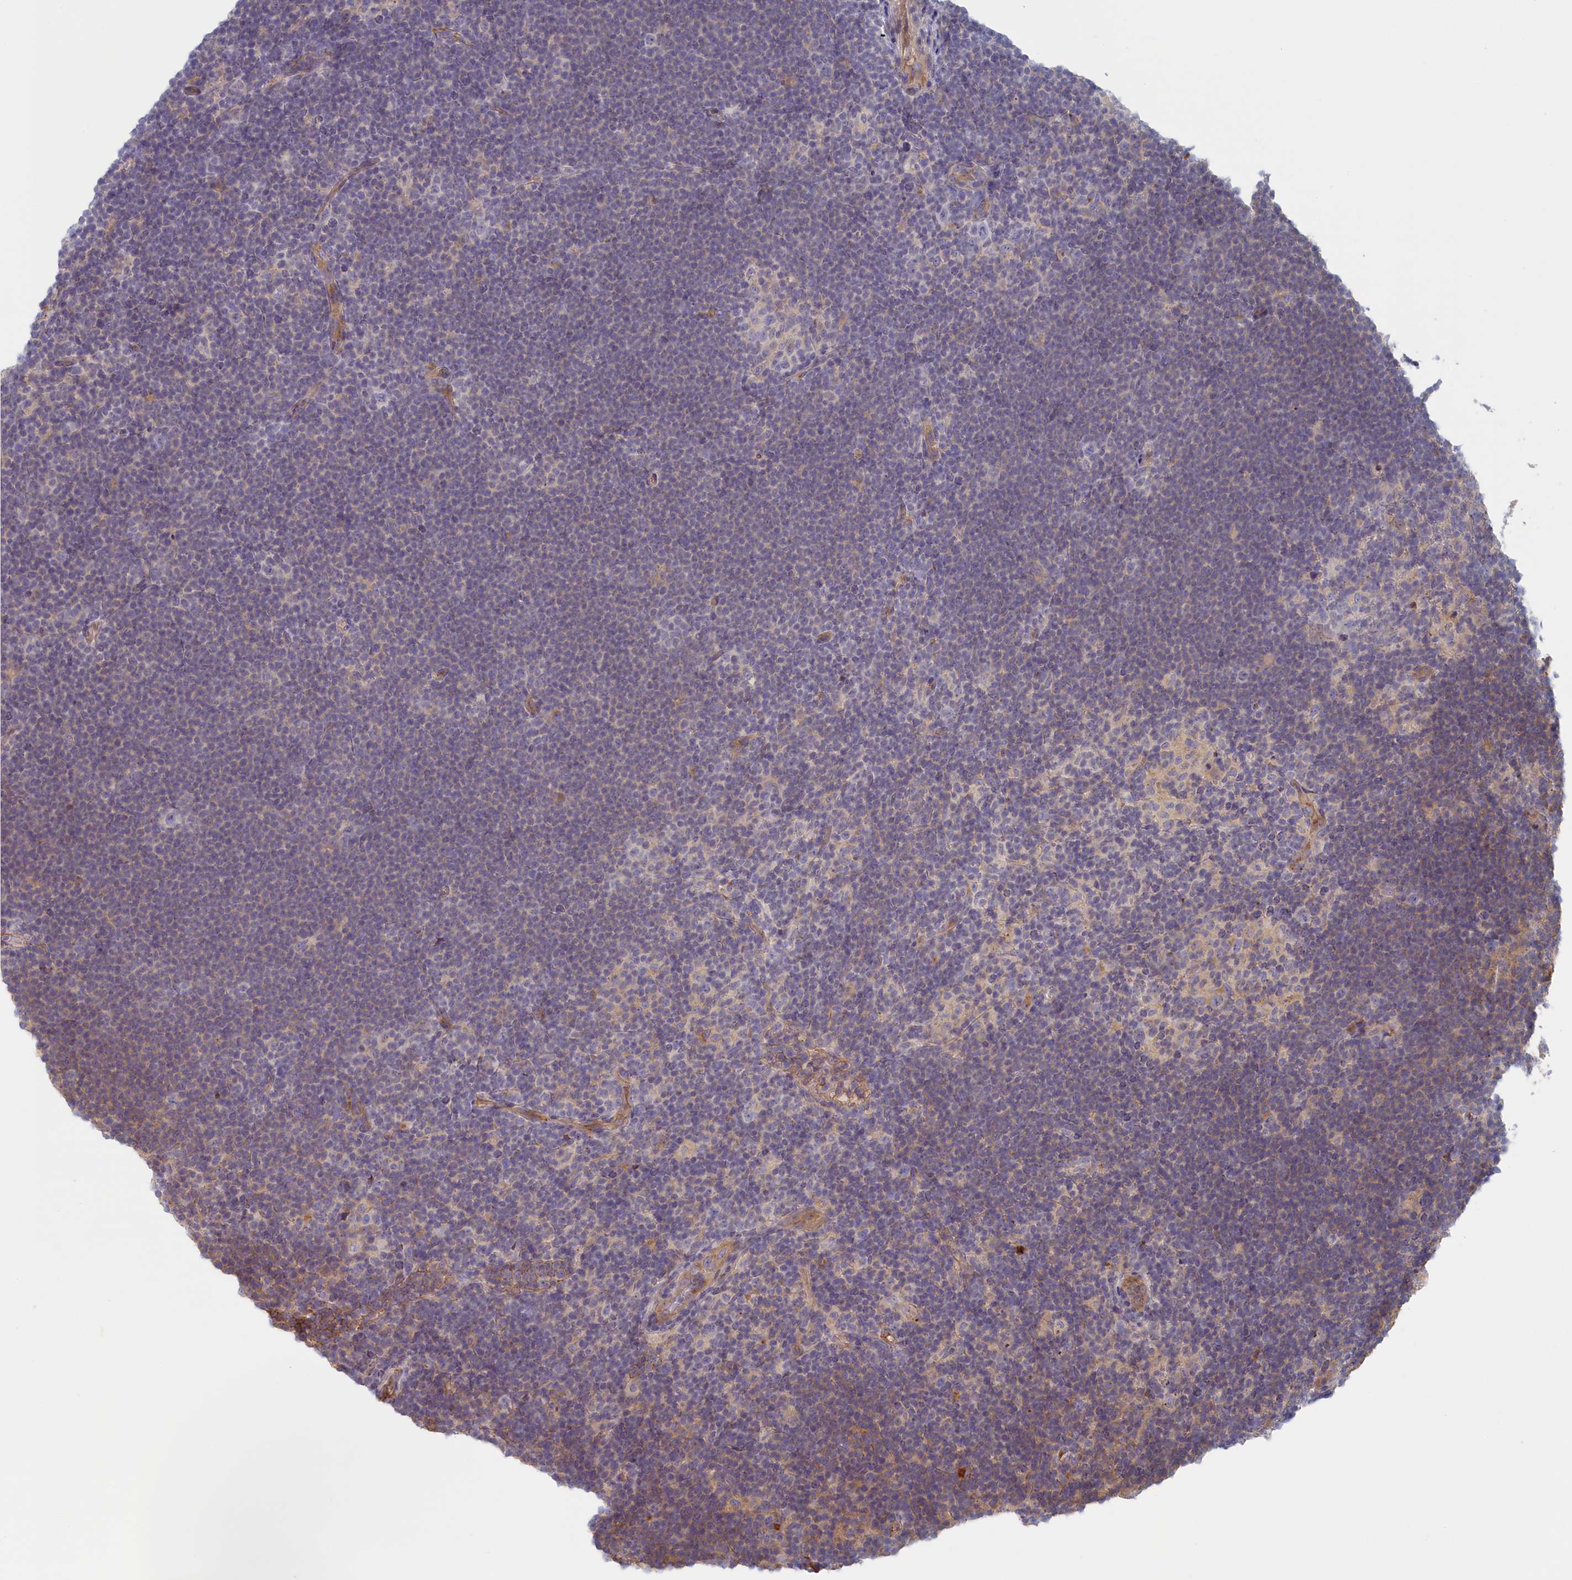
{"staining": {"intensity": "negative", "quantity": "none", "location": "none"}, "tissue": "lymphoma", "cell_type": "Tumor cells", "image_type": "cancer", "snomed": [{"axis": "morphology", "description": "Hodgkin's disease, NOS"}, {"axis": "topography", "description": "Lymph node"}], "caption": "Hodgkin's disease stained for a protein using immunohistochemistry displays no staining tumor cells.", "gene": "STX16", "patient": {"sex": "female", "age": 57}}